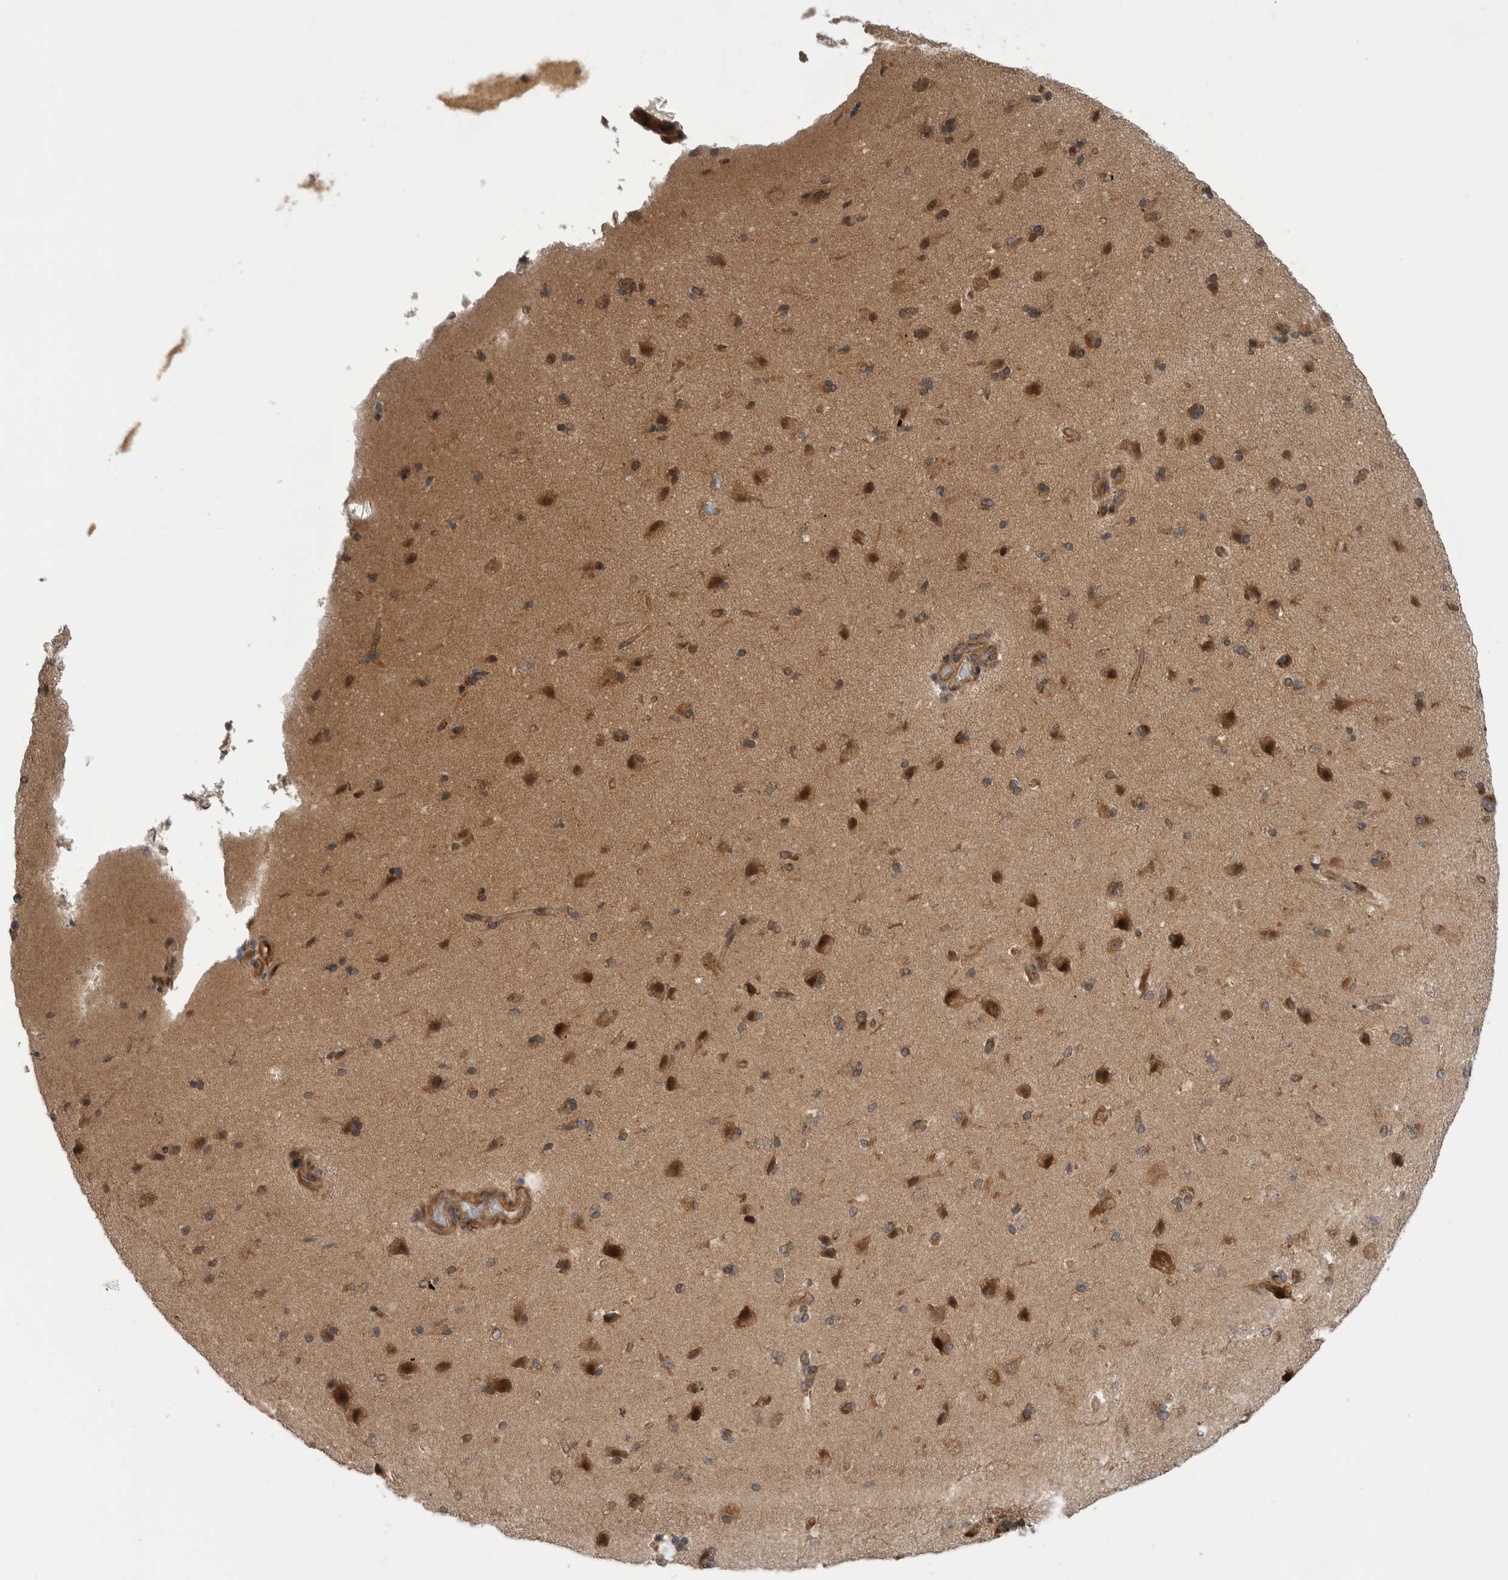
{"staining": {"intensity": "moderate", "quantity": ">75%", "location": "cytoplasmic/membranous"}, "tissue": "cerebral cortex", "cell_type": "Endothelial cells", "image_type": "normal", "snomed": [{"axis": "morphology", "description": "Normal tissue, NOS"}, {"axis": "topography", "description": "Cerebral cortex"}], "caption": "Moderate cytoplasmic/membranous staining is identified in approximately >75% of endothelial cells in benign cerebral cortex. The staining was performed using DAB to visualize the protein expression in brown, while the nuclei were stained in blue with hematoxylin (Magnification: 20x).", "gene": "PDCL", "patient": {"sex": "male", "age": 62}}